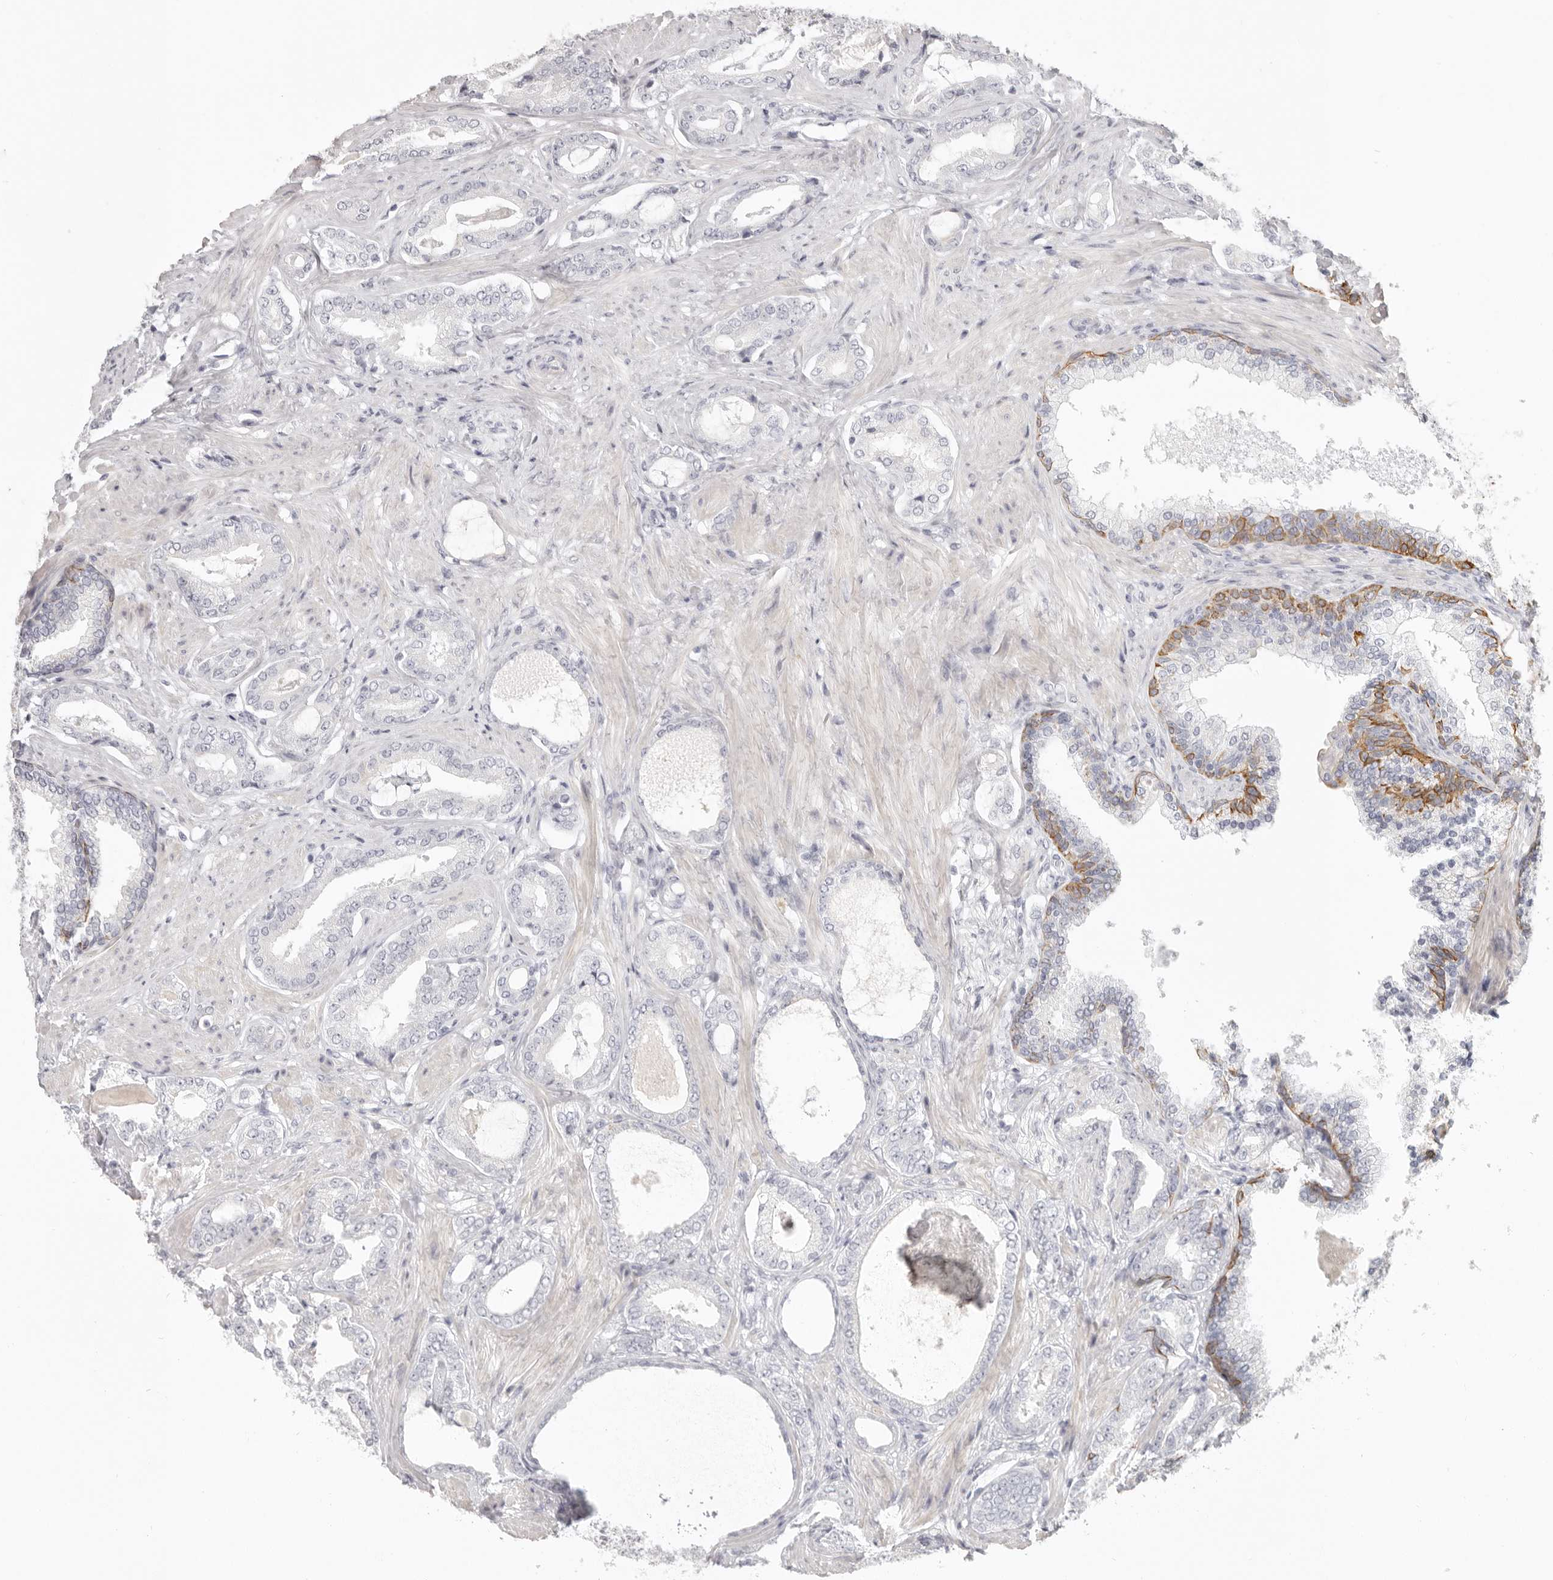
{"staining": {"intensity": "negative", "quantity": "none", "location": "none"}, "tissue": "prostate cancer", "cell_type": "Tumor cells", "image_type": "cancer", "snomed": [{"axis": "morphology", "description": "Adenocarcinoma, Low grade"}, {"axis": "topography", "description": "Prostate"}], "caption": "DAB immunohistochemical staining of prostate adenocarcinoma (low-grade) shows no significant expression in tumor cells.", "gene": "RXFP1", "patient": {"sex": "male", "age": 71}}